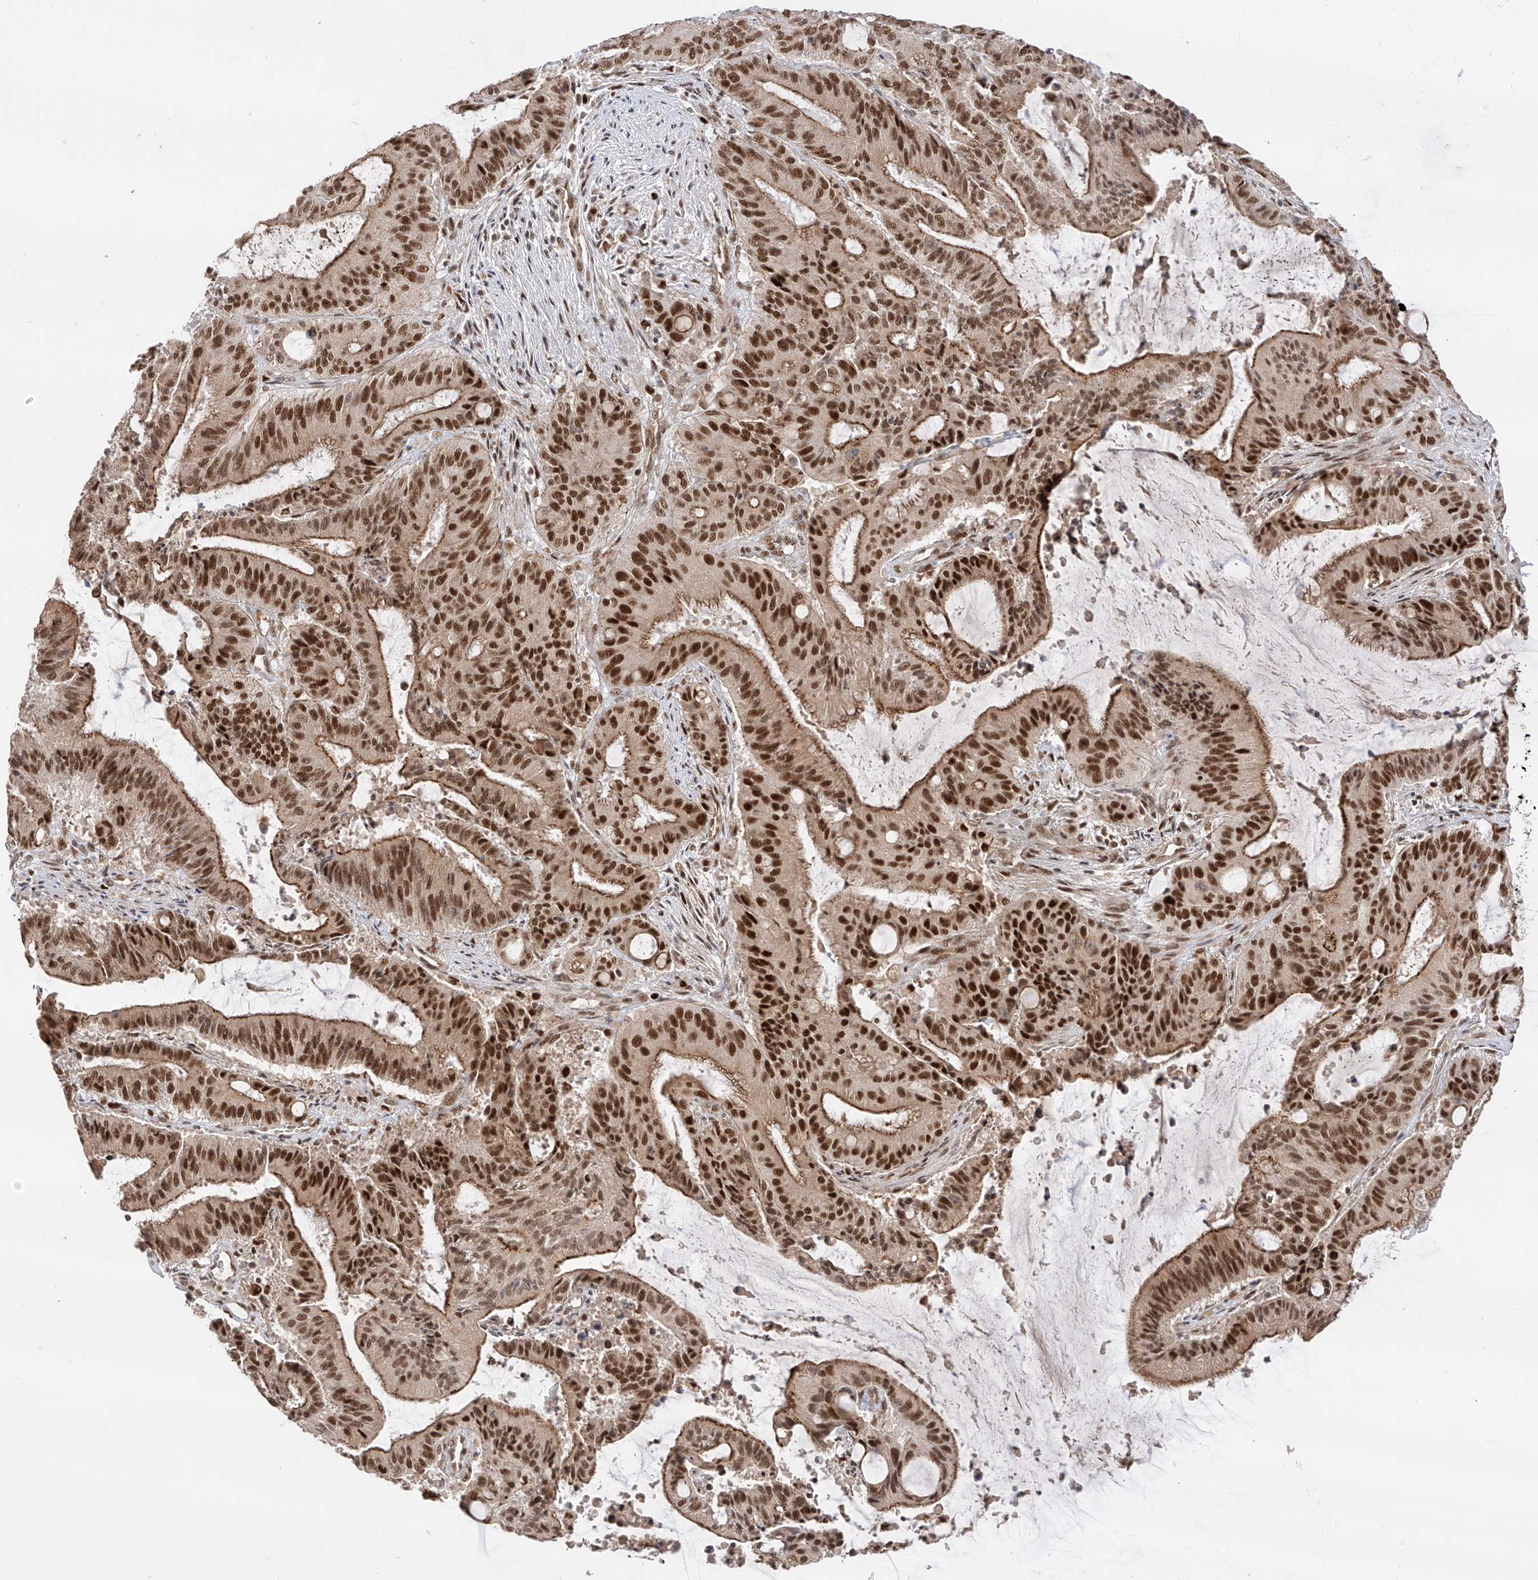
{"staining": {"intensity": "strong", "quantity": ">75%", "location": "cytoplasmic/membranous,nuclear"}, "tissue": "liver cancer", "cell_type": "Tumor cells", "image_type": "cancer", "snomed": [{"axis": "morphology", "description": "Normal tissue, NOS"}, {"axis": "morphology", "description": "Cholangiocarcinoma"}, {"axis": "topography", "description": "Liver"}, {"axis": "topography", "description": "Peripheral nerve tissue"}], "caption": "Tumor cells show high levels of strong cytoplasmic/membranous and nuclear expression in approximately >75% of cells in human cholangiocarcinoma (liver).", "gene": "POGK", "patient": {"sex": "female", "age": 73}}